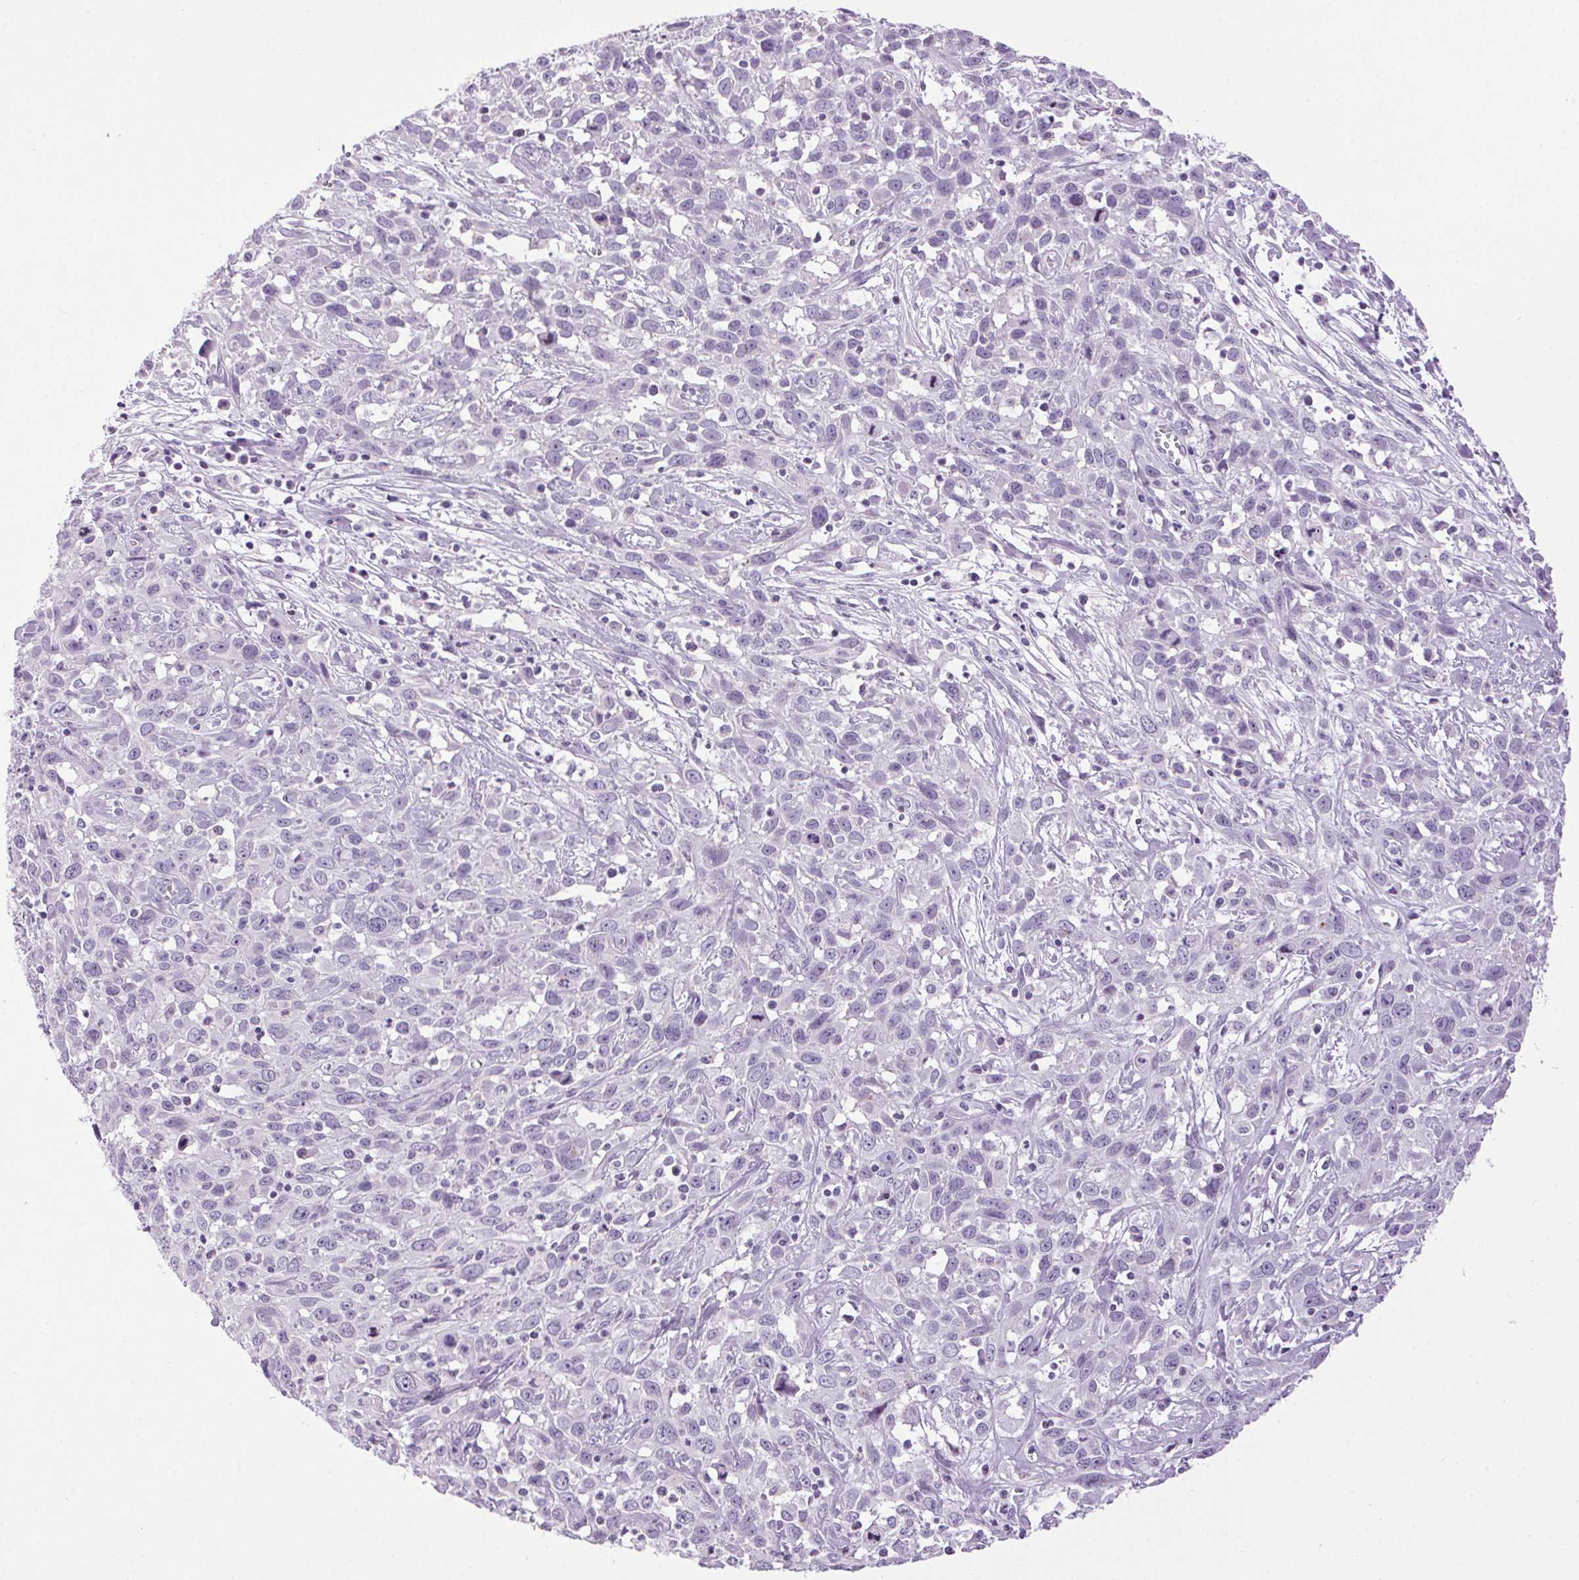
{"staining": {"intensity": "negative", "quantity": "none", "location": "none"}, "tissue": "cervical cancer", "cell_type": "Tumor cells", "image_type": "cancer", "snomed": [{"axis": "morphology", "description": "Squamous cell carcinoma, NOS"}, {"axis": "topography", "description": "Cervix"}], "caption": "Immunohistochemical staining of human cervical cancer (squamous cell carcinoma) demonstrates no significant positivity in tumor cells. (DAB immunohistochemistry (IHC) with hematoxylin counter stain).", "gene": "TMEM88B", "patient": {"sex": "female", "age": 38}}